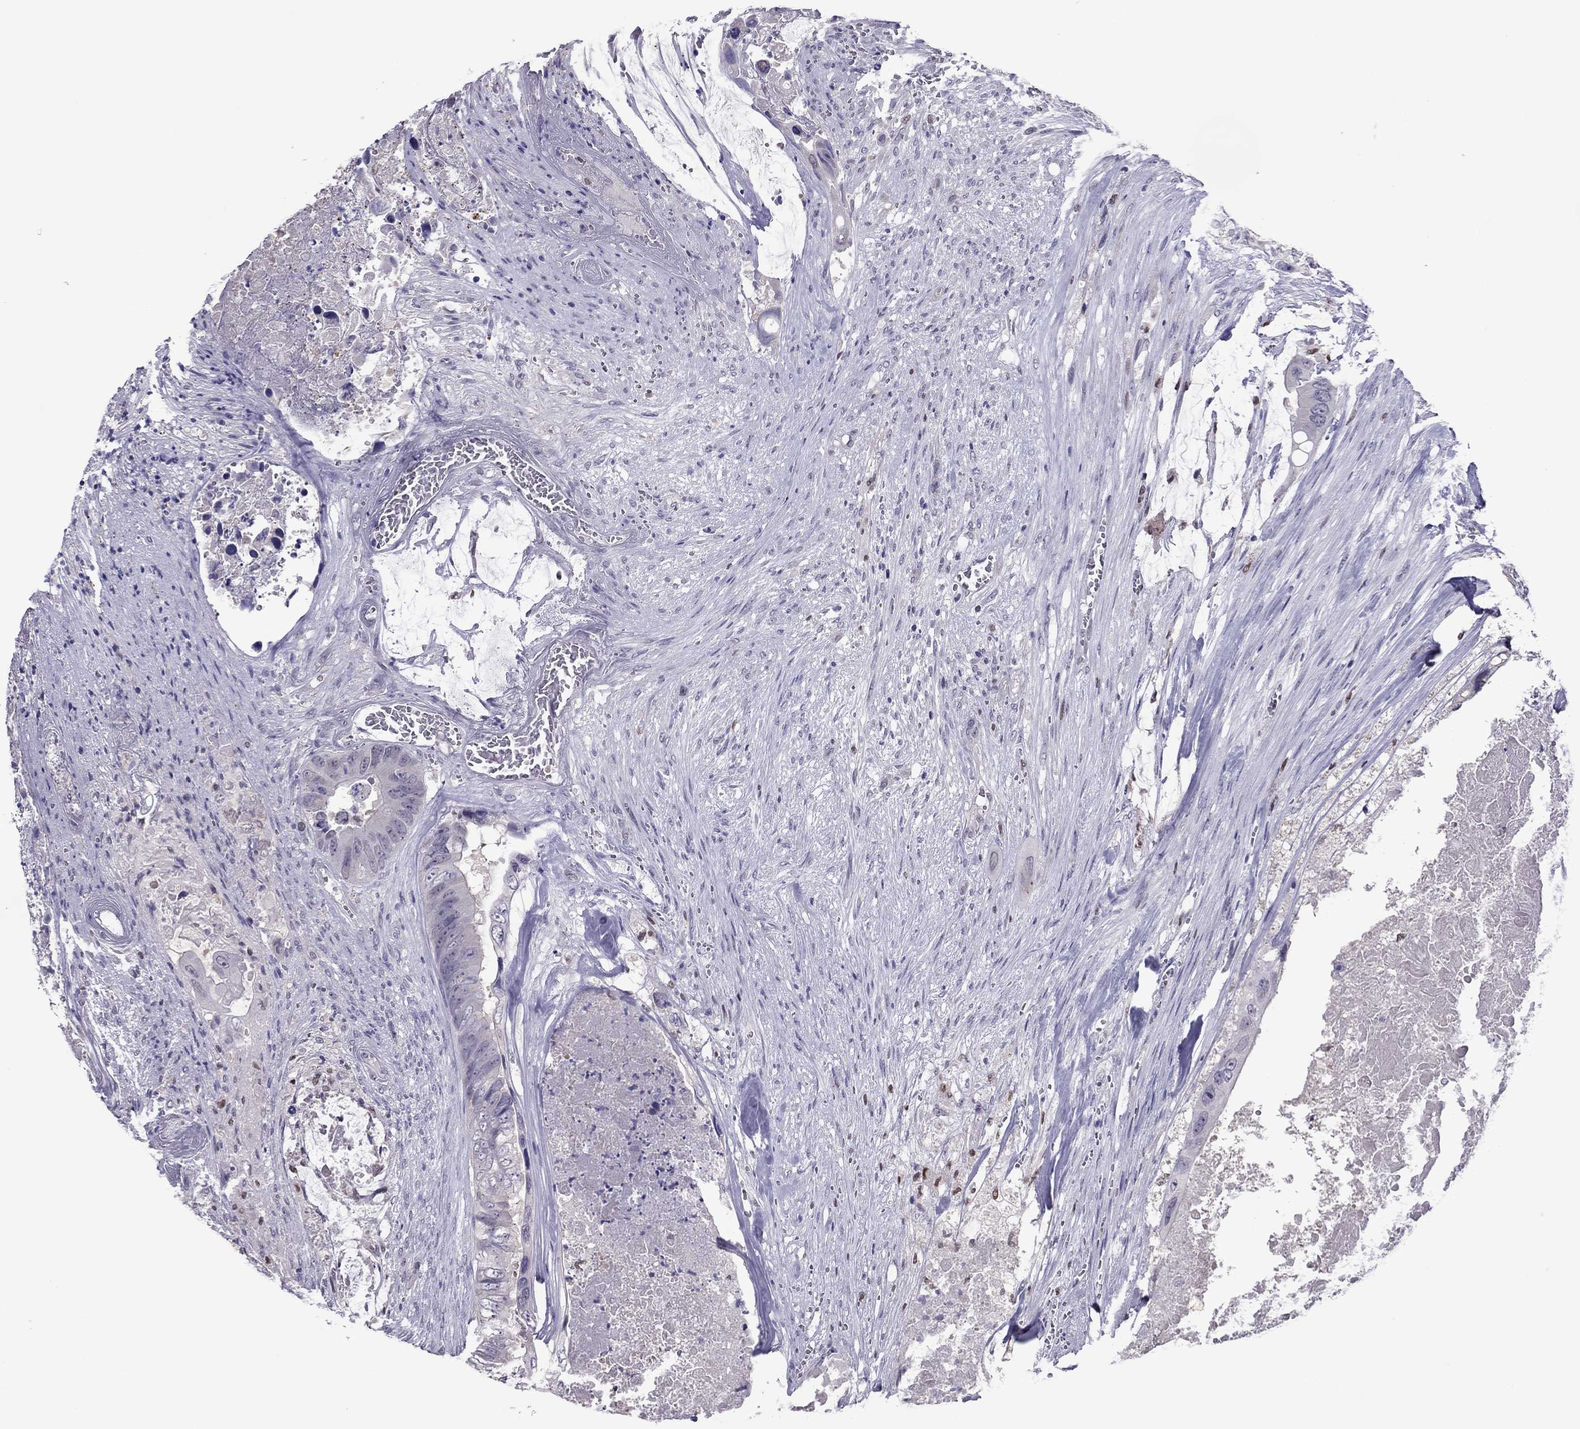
{"staining": {"intensity": "negative", "quantity": "none", "location": "none"}, "tissue": "colorectal cancer", "cell_type": "Tumor cells", "image_type": "cancer", "snomed": [{"axis": "morphology", "description": "Adenocarcinoma, NOS"}, {"axis": "topography", "description": "Rectum"}], "caption": "Tumor cells are negative for brown protein staining in colorectal cancer (adenocarcinoma).", "gene": "SPINT3", "patient": {"sex": "male", "age": 63}}